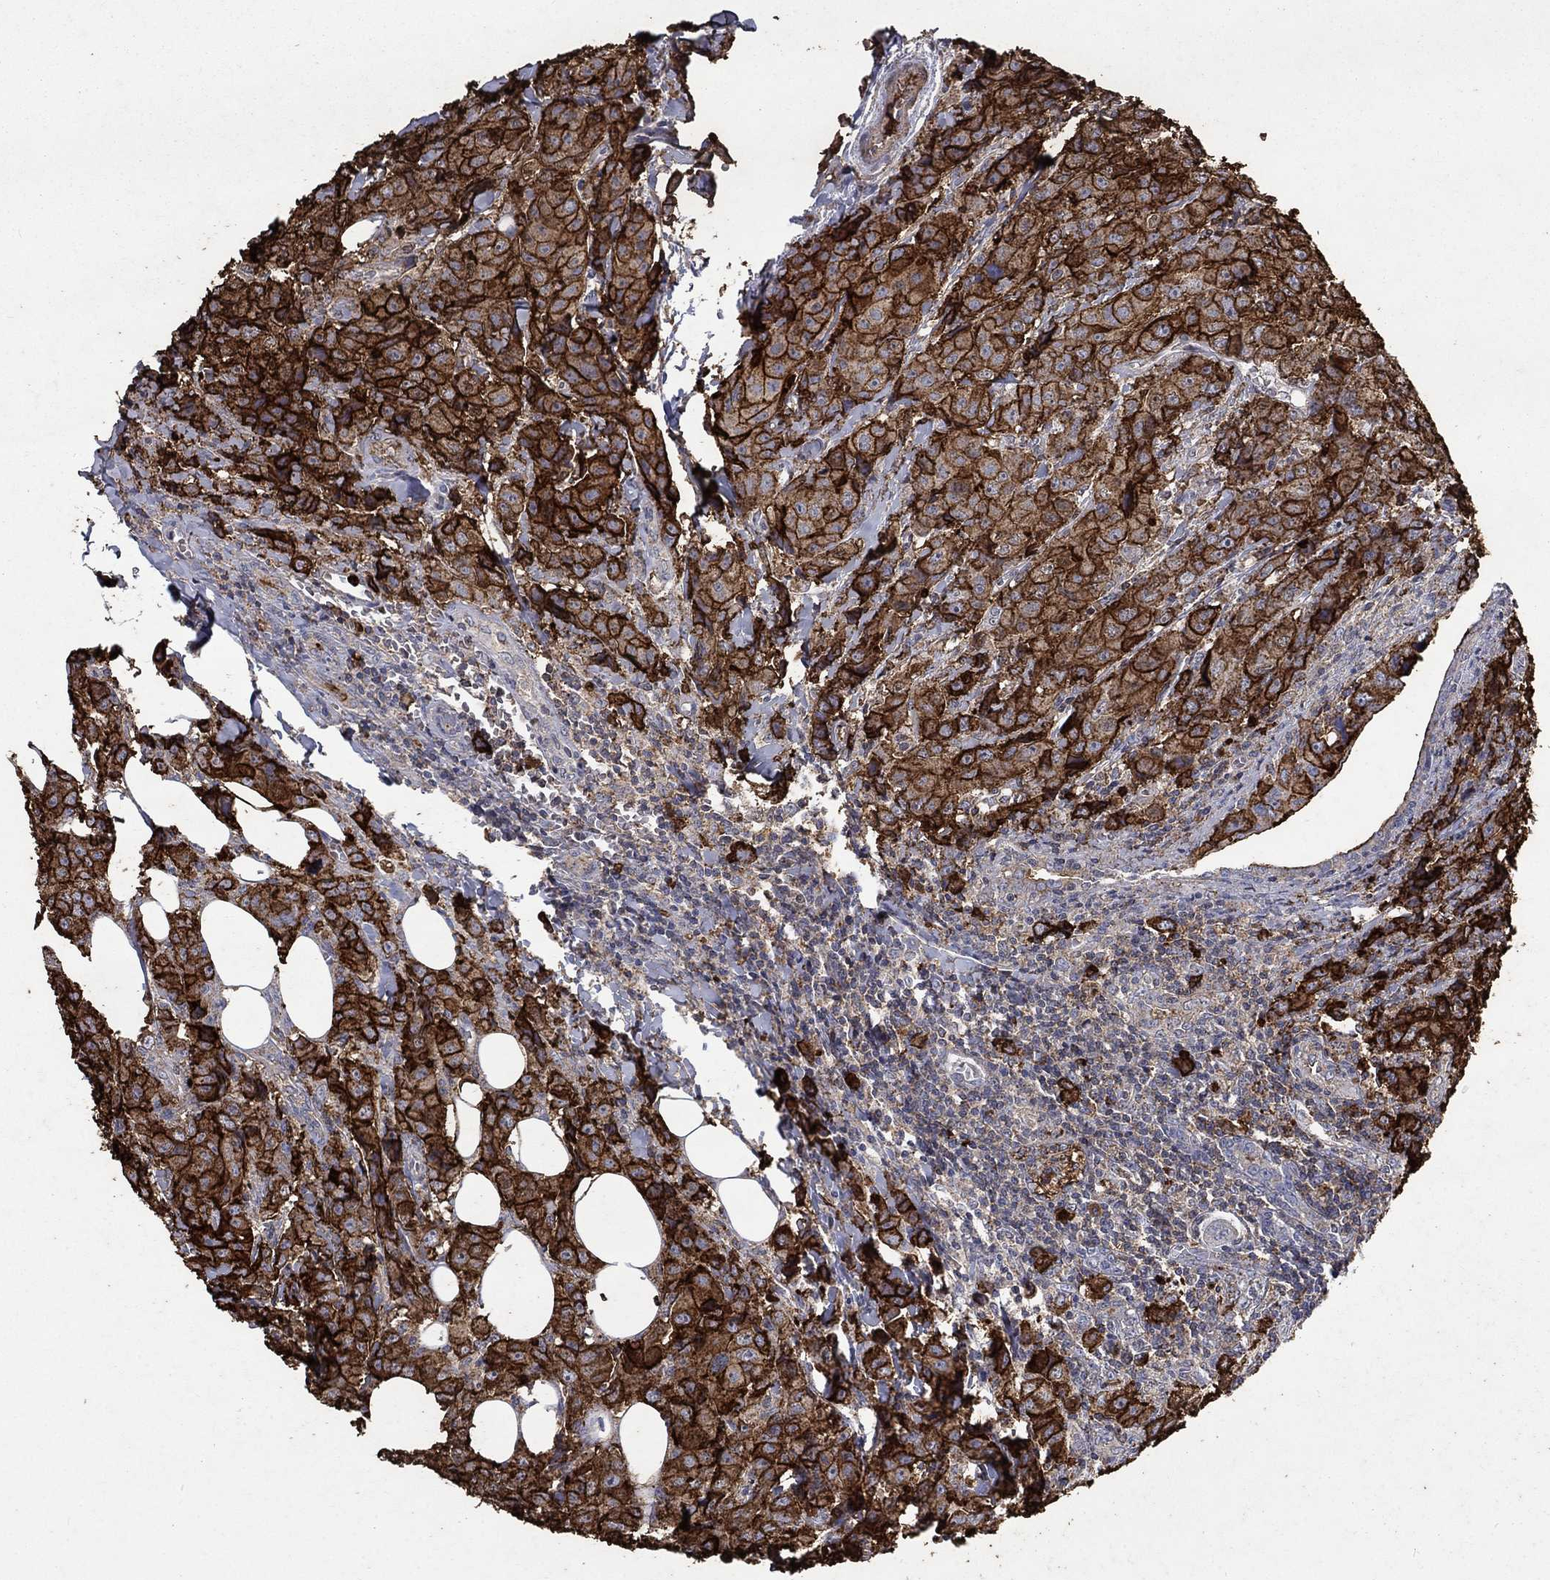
{"staining": {"intensity": "strong", "quantity": ">75%", "location": "cytoplasmic/membranous"}, "tissue": "breast cancer", "cell_type": "Tumor cells", "image_type": "cancer", "snomed": [{"axis": "morphology", "description": "Duct carcinoma"}, {"axis": "topography", "description": "Breast"}], "caption": "Brown immunohistochemical staining in human intraductal carcinoma (breast) exhibits strong cytoplasmic/membranous positivity in approximately >75% of tumor cells.", "gene": "CD24", "patient": {"sex": "female", "age": 43}}